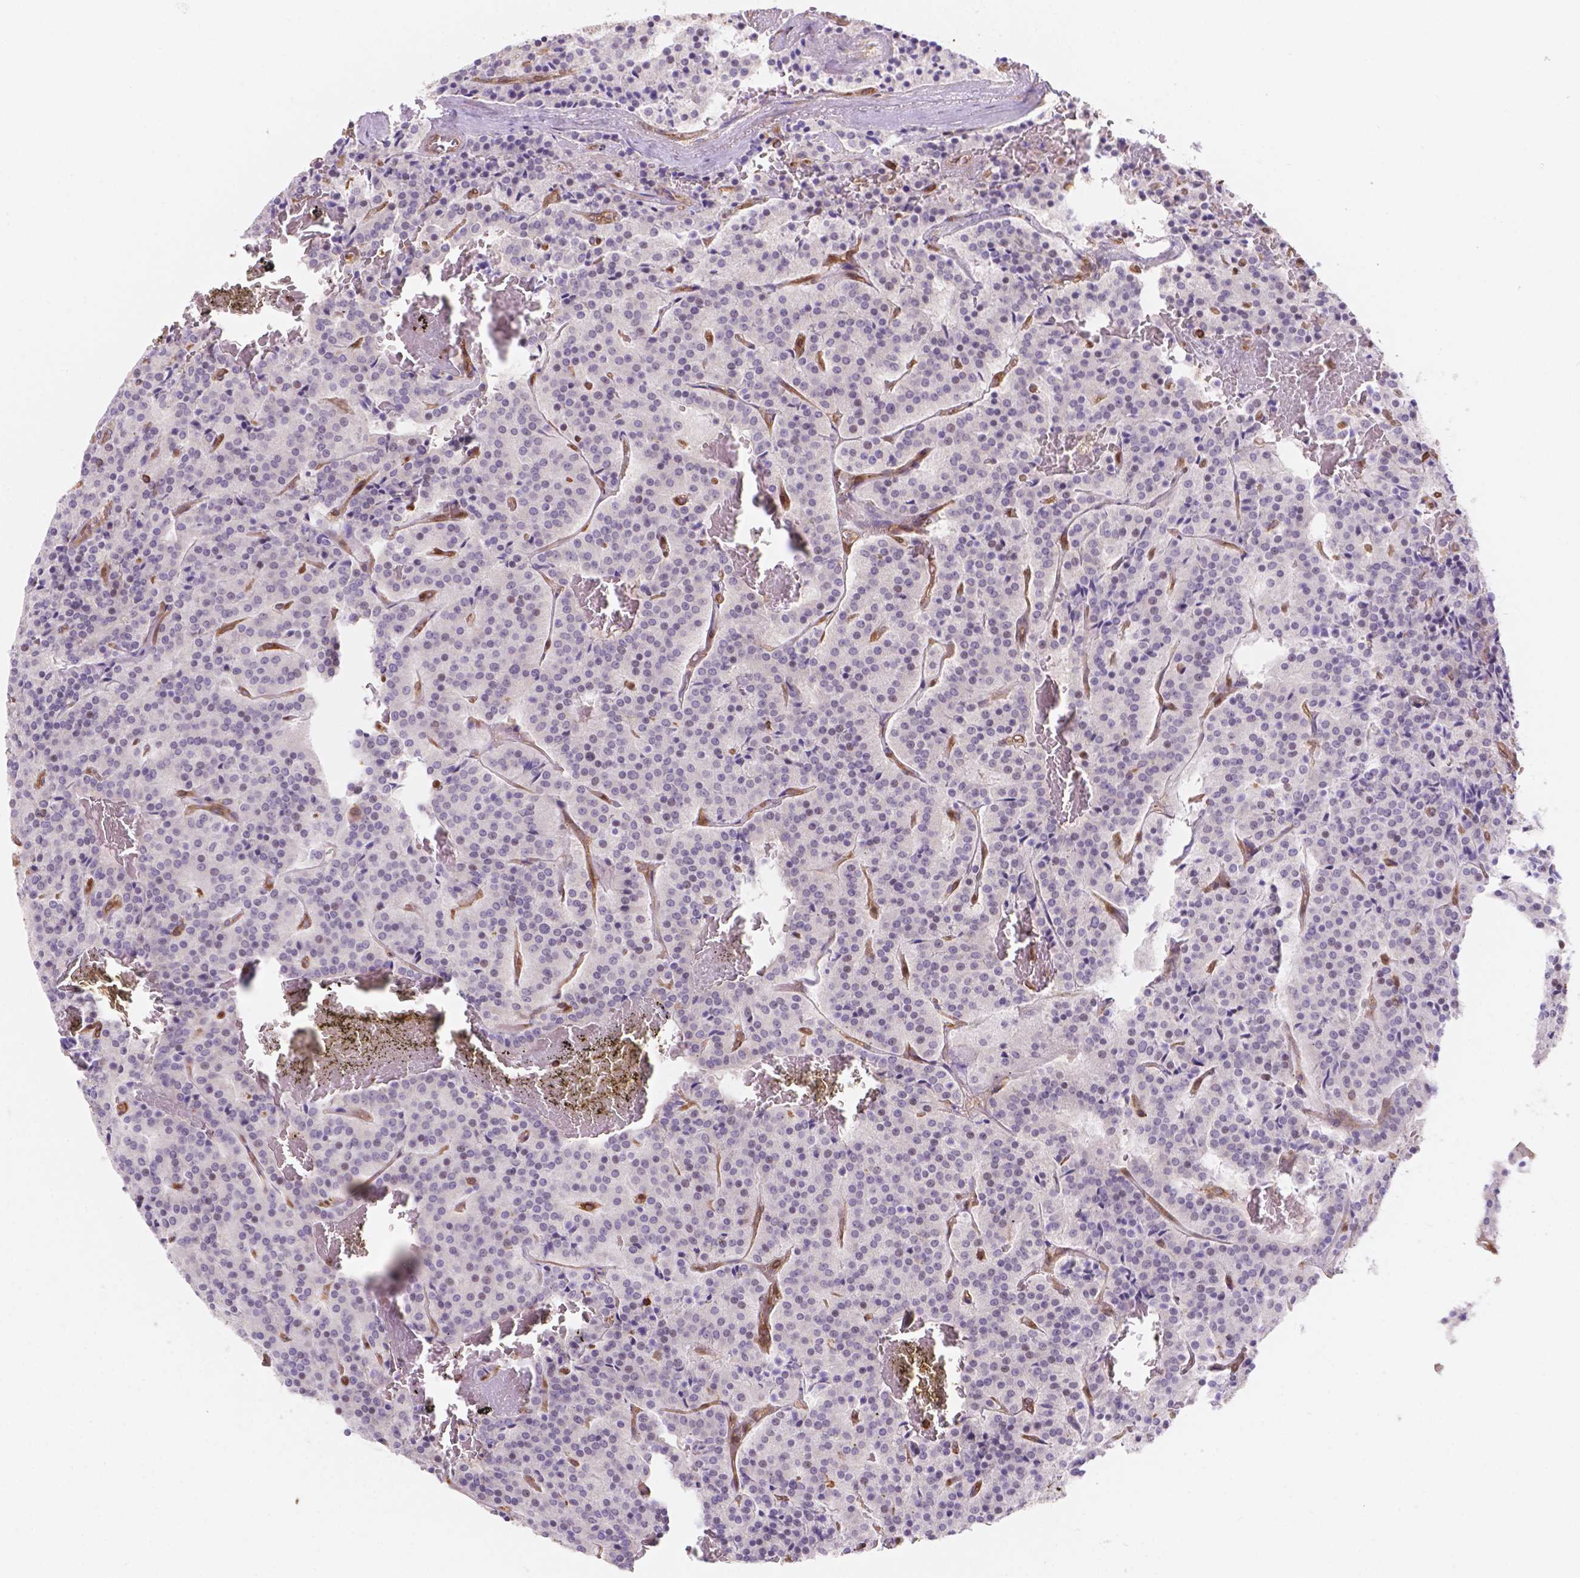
{"staining": {"intensity": "negative", "quantity": "none", "location": "none"}, "tissue": "carcinoid", "cell_type": "Tumor cells", "image_type": "cancer", "snomed": [{"axis": "morphology", "description": "Carcinoid, malignant, NOS"}, {"axis": "topography", "description": "Lung"}], "caption": "IHC of carcinoid exhibits no positivity in tumor cells. Brightfield microscopy of immunohistochemistry (IHC) stained with DAB (3,3'-diaminobenzidine) (brown) and hematoxylin (blue), captured at high magnification.", "gene": "DMWD", "patient": {"sex": "male", "age": 70}}